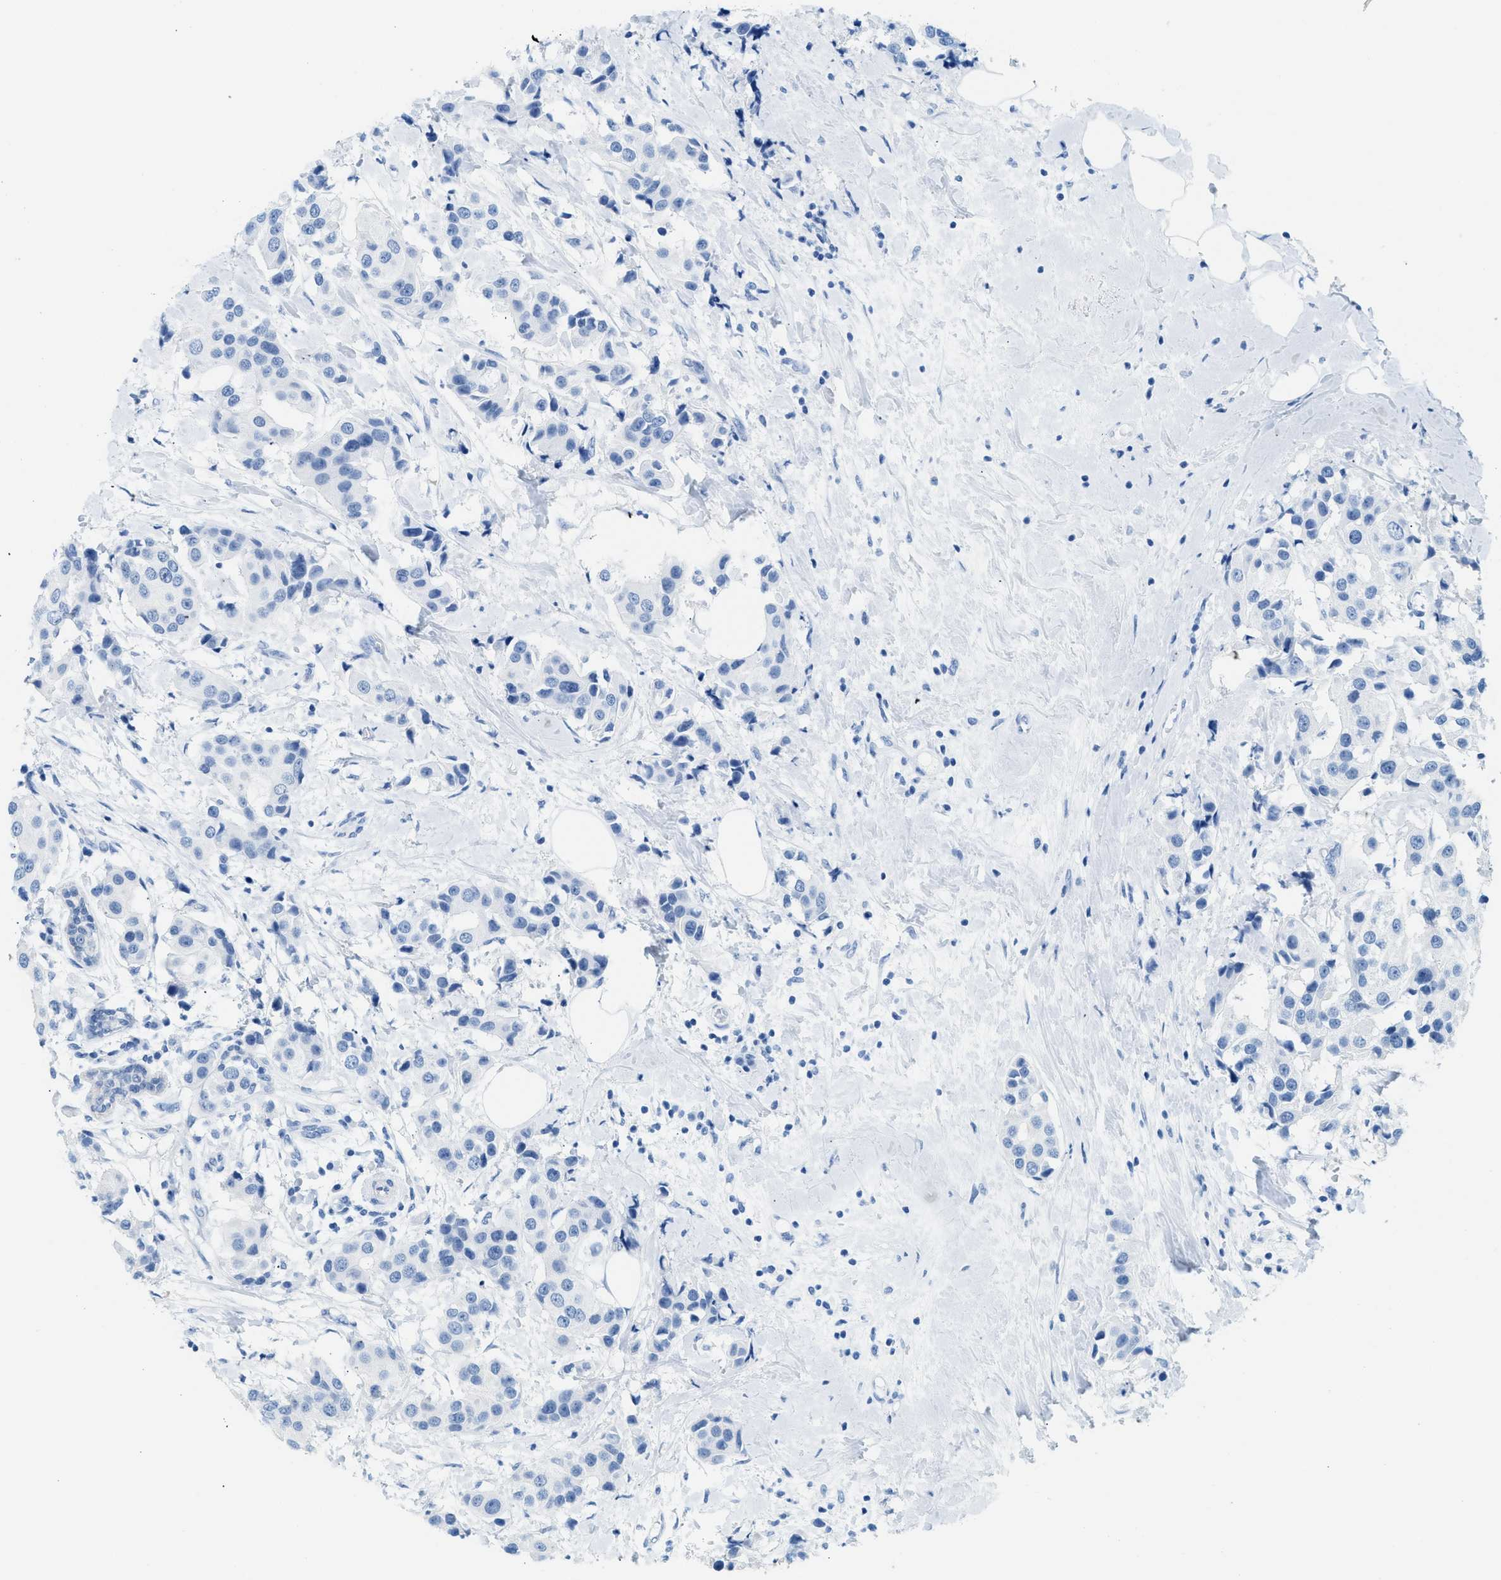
{"staining": {"intensity": "negative", "quantity": "none", "location": "none"}, "tissue": "breast cancer", "cell_type": "Tumor cells", "image_type": "cancer", "snomed": [{"axis": "morphology", "description": "Normal tissue, NOS"}, {"axis": "morphology", "description": "Duct carcinoma"}, {"axis": "topography", "description": "Breast"}], "caption": "An immunohistochemistry (IHC) photomicrograph of breast cancer is shown. There is no staining in tumor cells of breast cancer. (DAB (3,3'-diaminobenzidine) IHC visualized using brightfield microscopy, high magnification).", "gene": "SPAM1", "patient": {"sex": "female", "age": 39}}